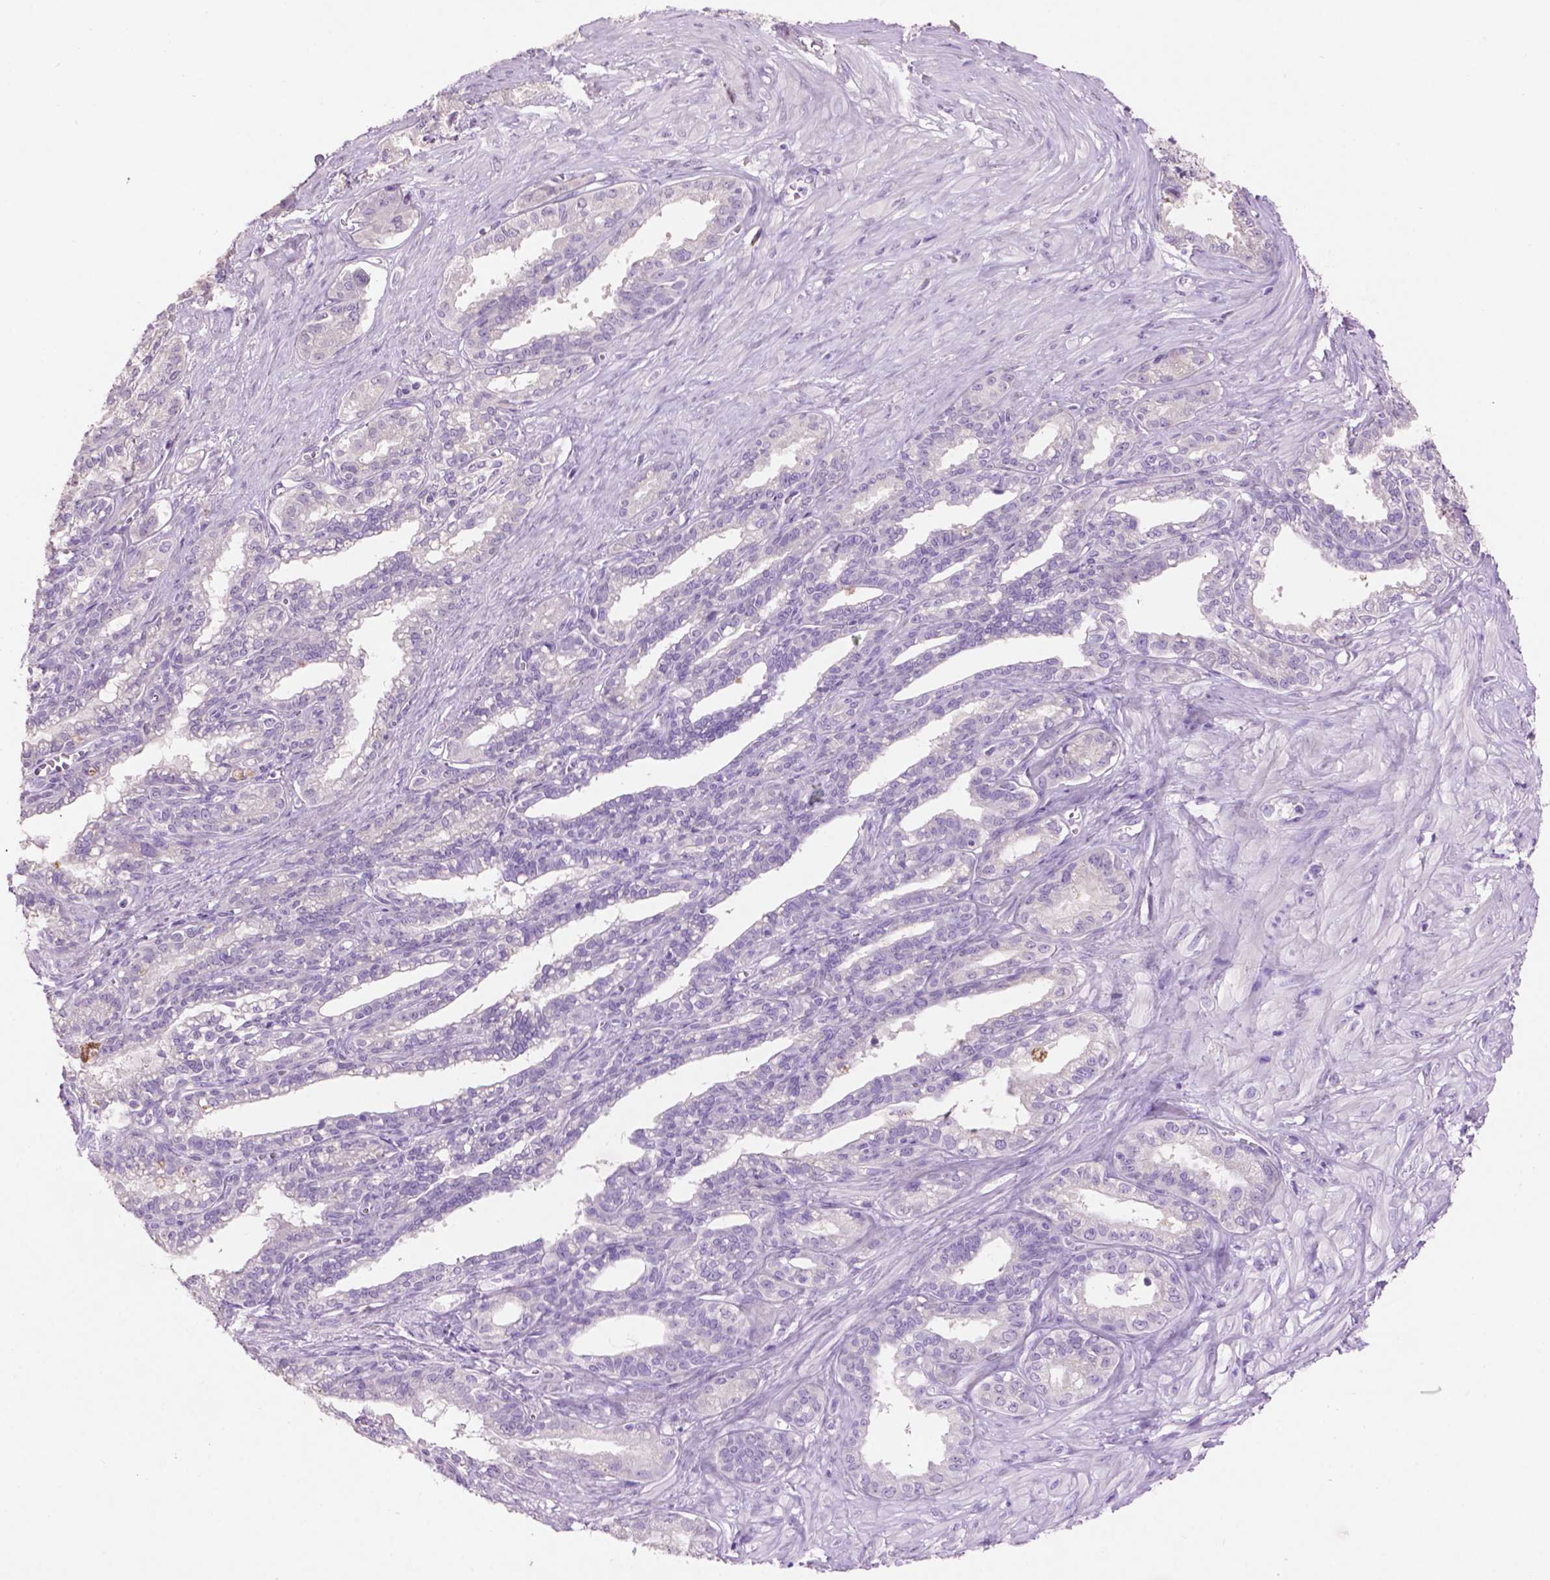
{"staining": {"intensity": "negative", "quantity": "none", "location": "none"}, "tissue": "seminal vesicle", "cell_type": "Glandular cells", "image_type": "normal", "snomed": [{"axis": "morphology", "description": "Normal tissue, NOS"}, {"axis": "morphology", "description": "Urothelial carcinoma, NOS"}, {"axis": "topography", "description": "Urinary bladder"}, {"axis": "topography", "description": "Seminal veicle"}], "caption": "Micrograph shows no significant protein positivity in glandular cells of unremarkable seminal vesicle.", "gene": "CRYBA4", "patient": {"sex": "male", "age": 76}}